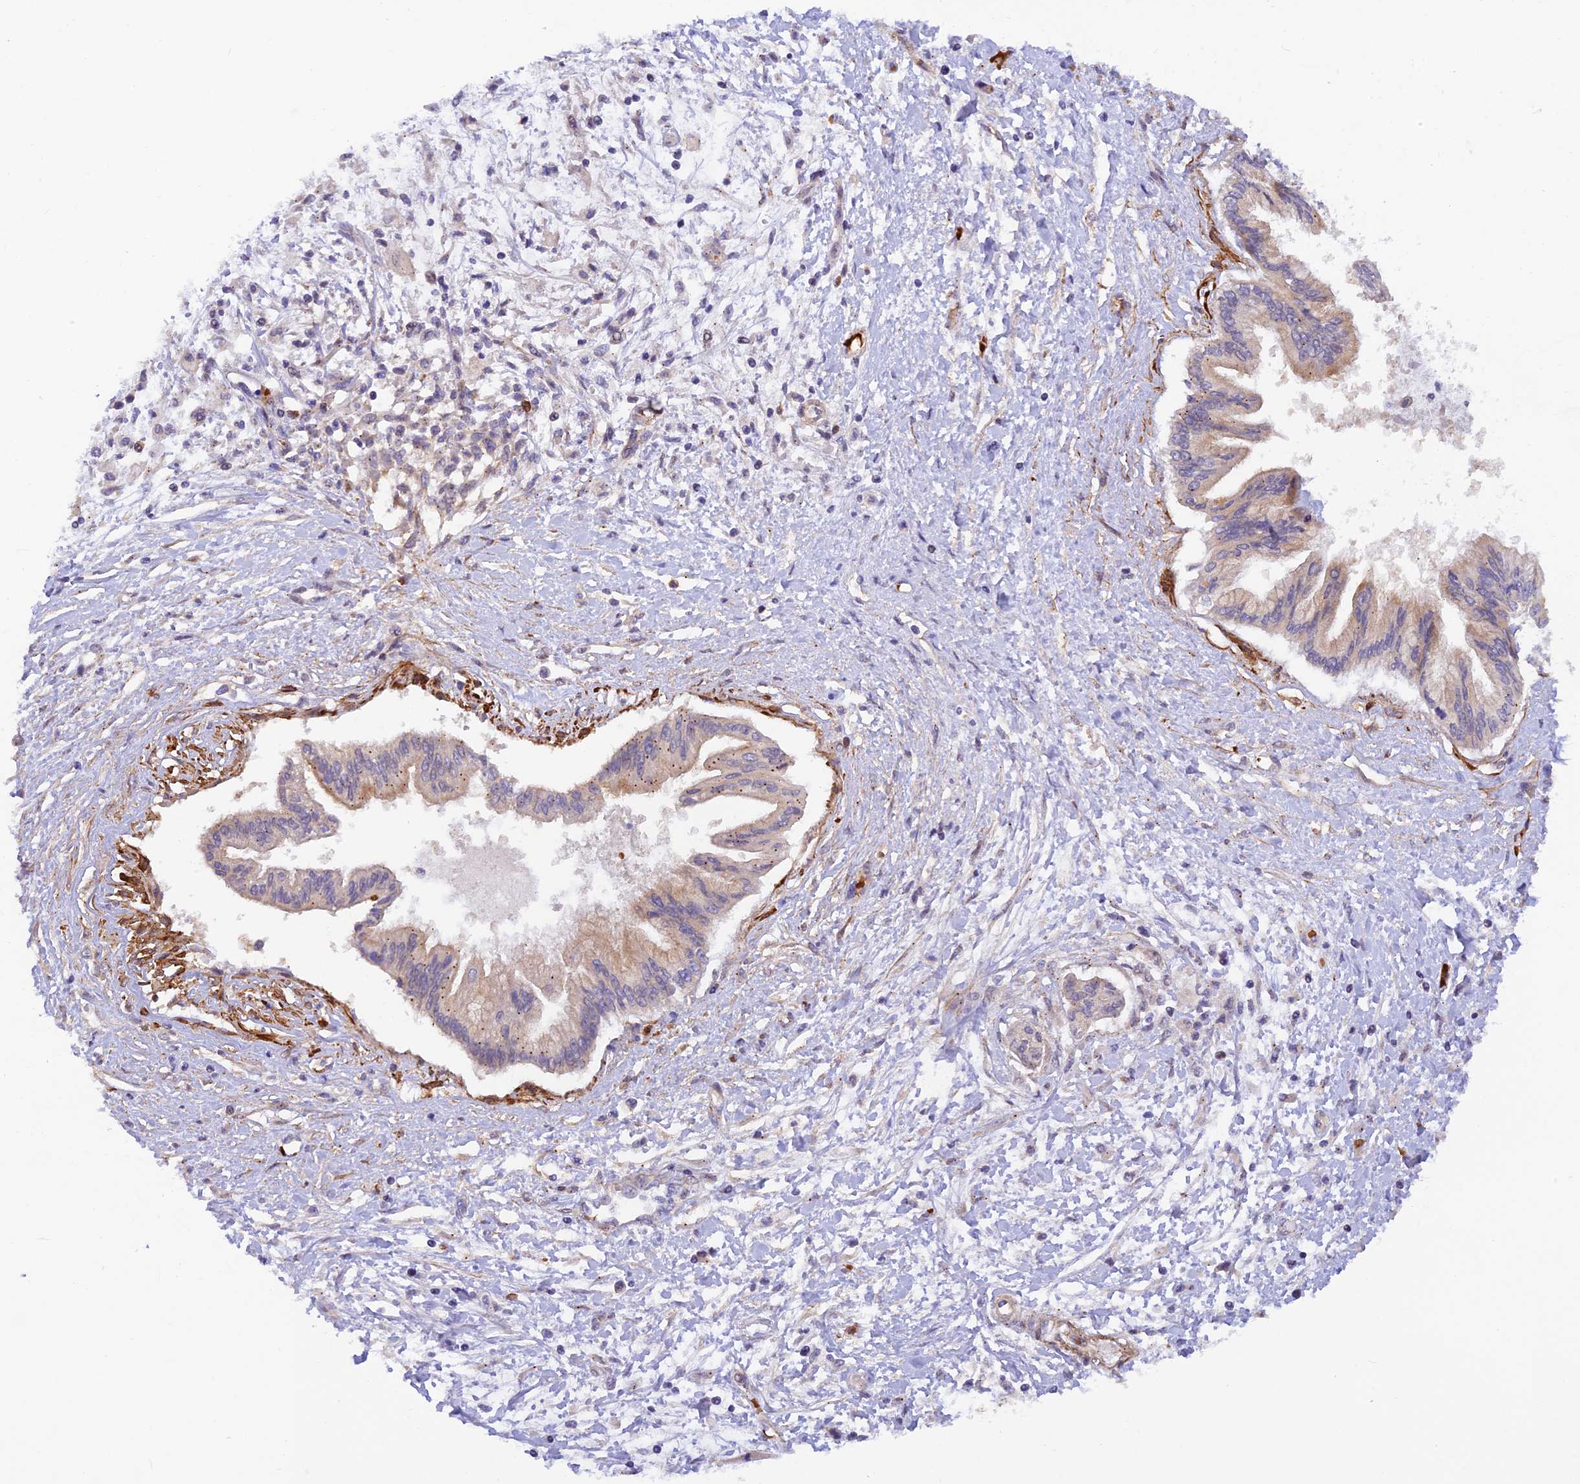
{"staining": {"intensity": "moderate", "quantity": "<25%", "location": "cytoplasmic/membranous"}, "tissue": "pancreatic cancer", "cell_type": "Tumor cells", "image_type": "cancer", "snomed": [{"axis": "morphology", "description": "Adenocarcinoma, NOS"}, {"axis": "topography", "description": "Pancreas"}], "caption": "The photomicrograph shows staining of pancreatic adenocarcinoma, revealing moderate cytoplasmic/membranous protein expression (brown color) within tumor cells. Nuclei are stained in blue.", "gene": "WDFY4", "patient": {"sex": "male", "age": 46}}